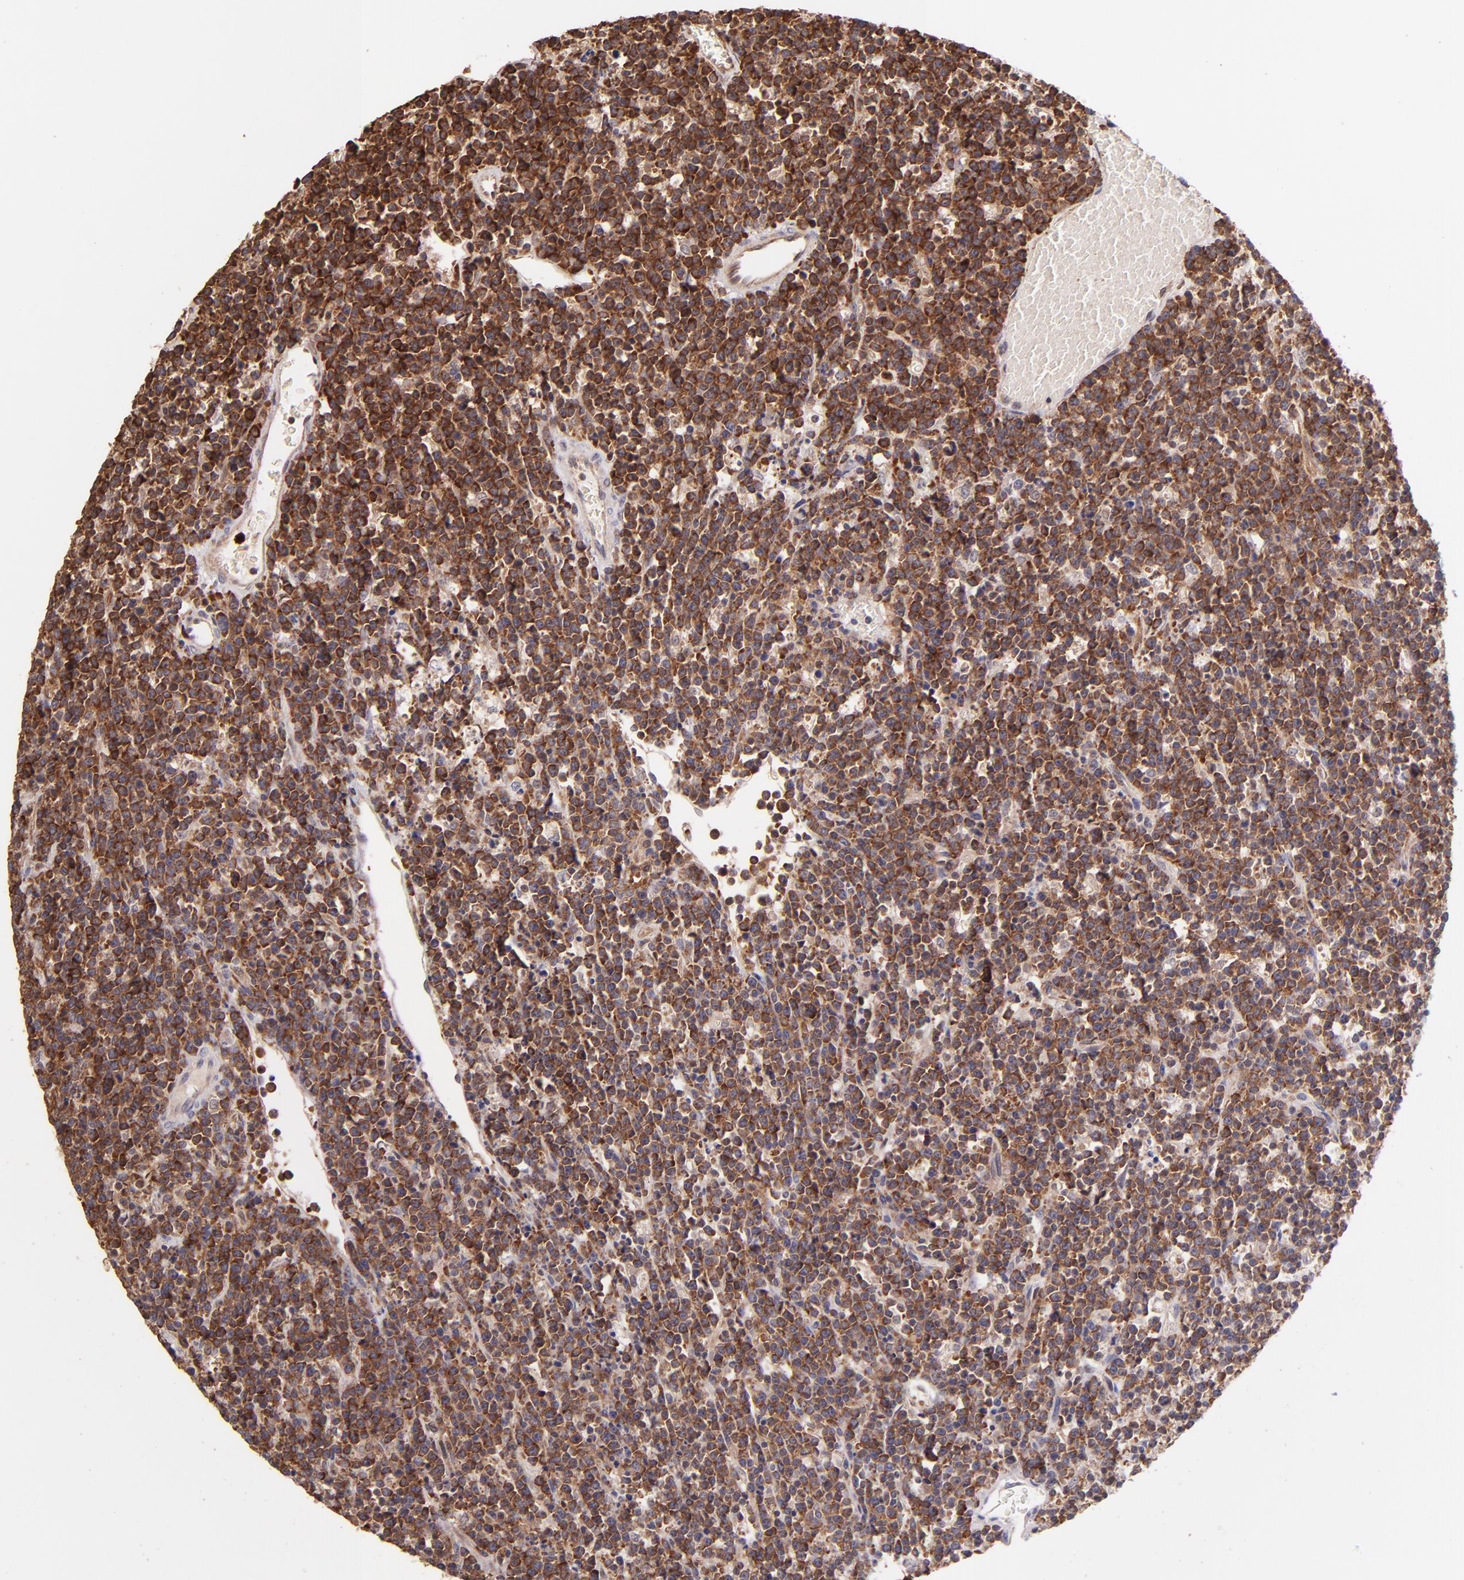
{"staining": {"intensity": "moderate", "quantity": ">75%", "location": "cytoplasmic/membranous"}, "tissue": "lymphoma", "cell_type": "Tumor cells", "image_type": "cancer", "snomed": [{"axis": "morphology", "description": "Malignant lymphoma, non-Hodgkin's type, High grade"}, {"axis": "topography", "description": "Ovary"}], "caption": "High-grade malignant lymphoma, non-Hodgkin's type was stained to show a protein in brown. There is medium levels of moderate cytoplasmic/membranous positivity in about >75% of tumor cells.", "gene": "BTK", "patient": {"sex": "female", "age": 56}}